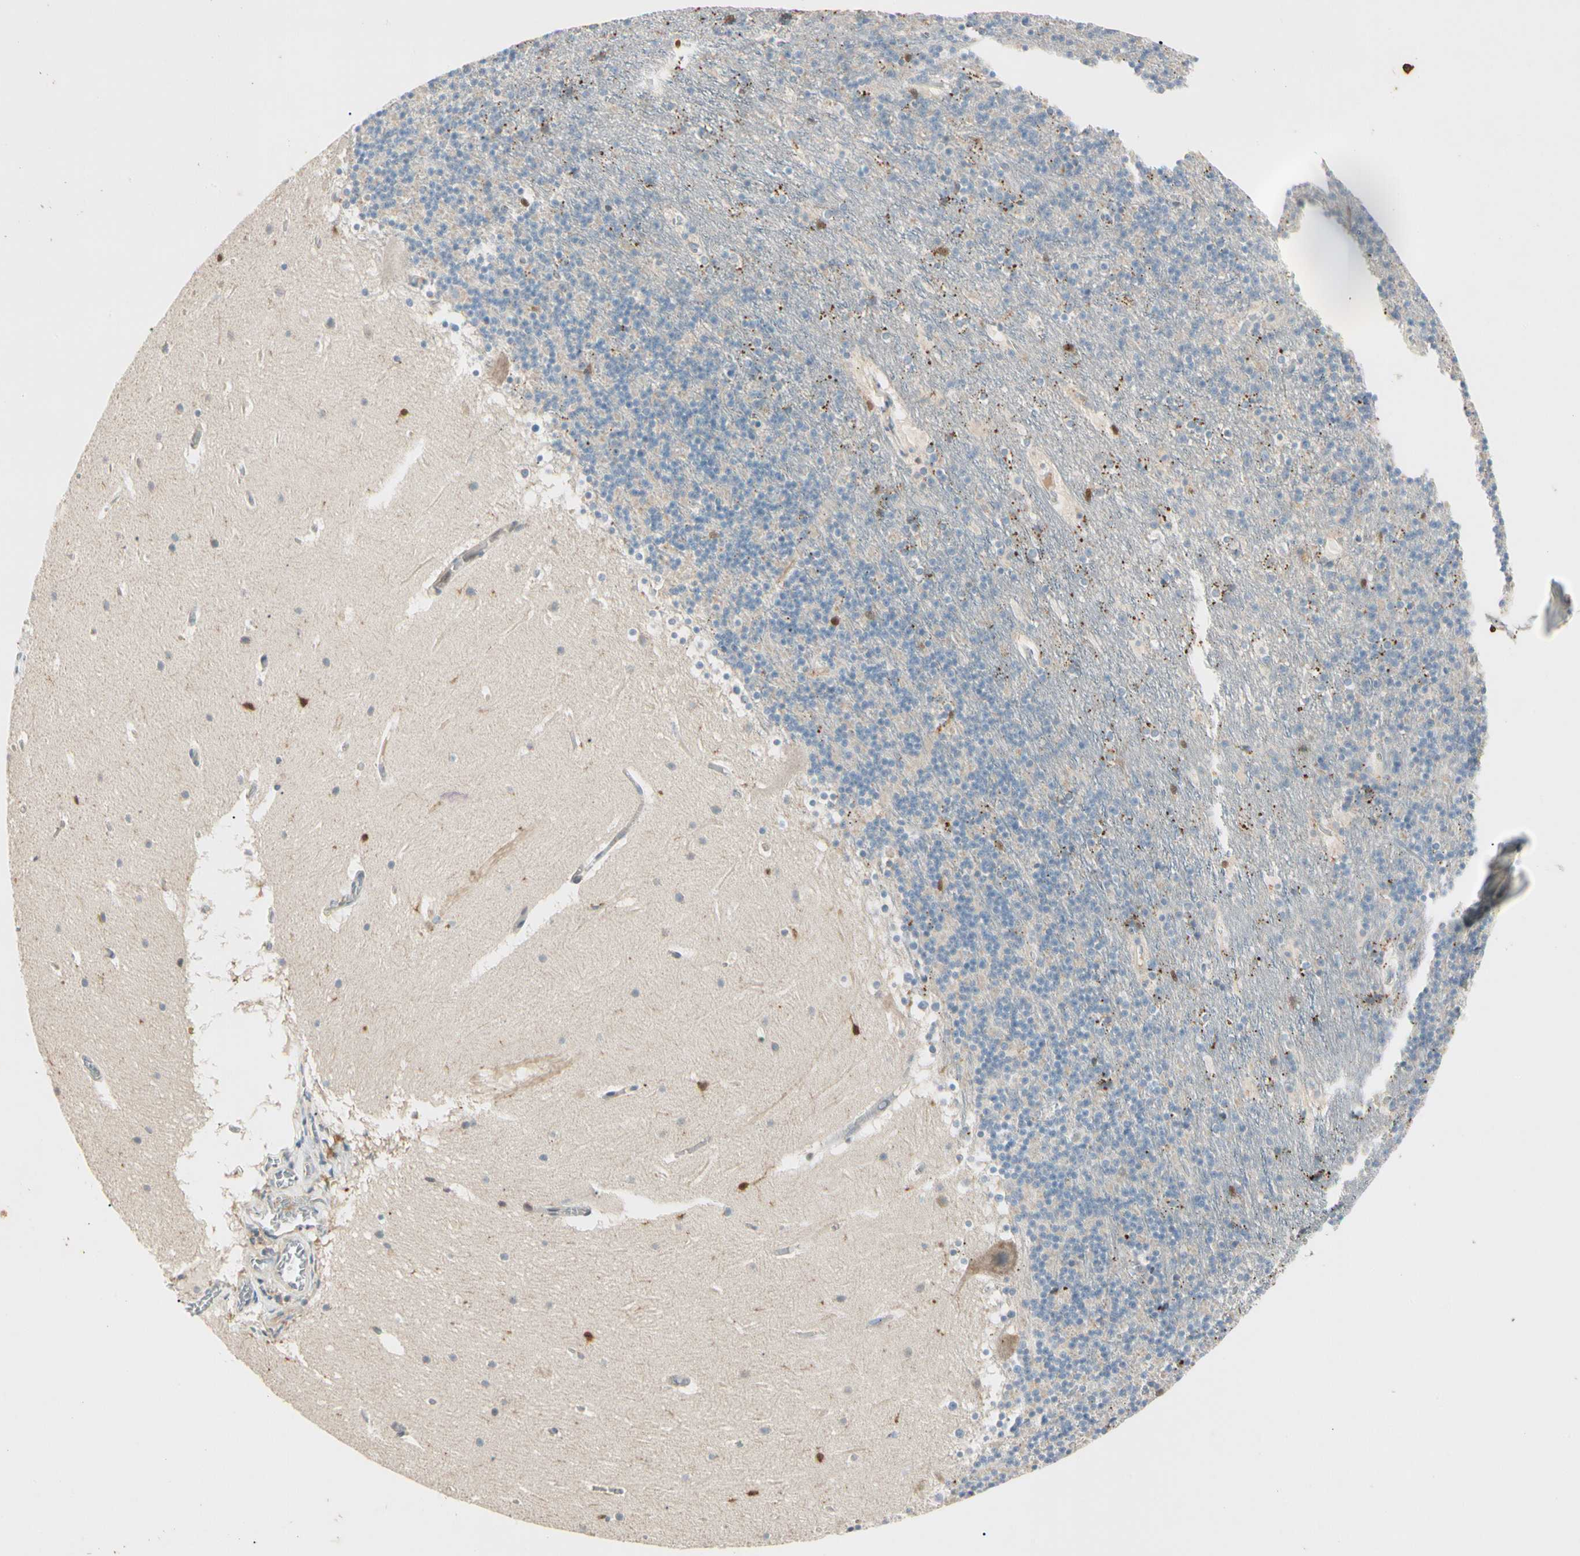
{"staining": {"intensity": "moderate", "quantity": "<25%", "location": "cytoplasmic/membranous"}, "tissue": "cerebellum", "cell_type": "Cells in granular layer", "image_type": "normal", "snomed": [{"axis": "morphology", "description": "Normal tissue, NOS"}, {"axis": "topography", "description": "Cerebellum"}], "caption": "Cerebellum stained with a brown dye shows moderate cytoplasmic/membranous positive positivity in about <25% of cells in granular layer.", "gene": "CDH6", "patient": {"sex": "male", "age": 45}}